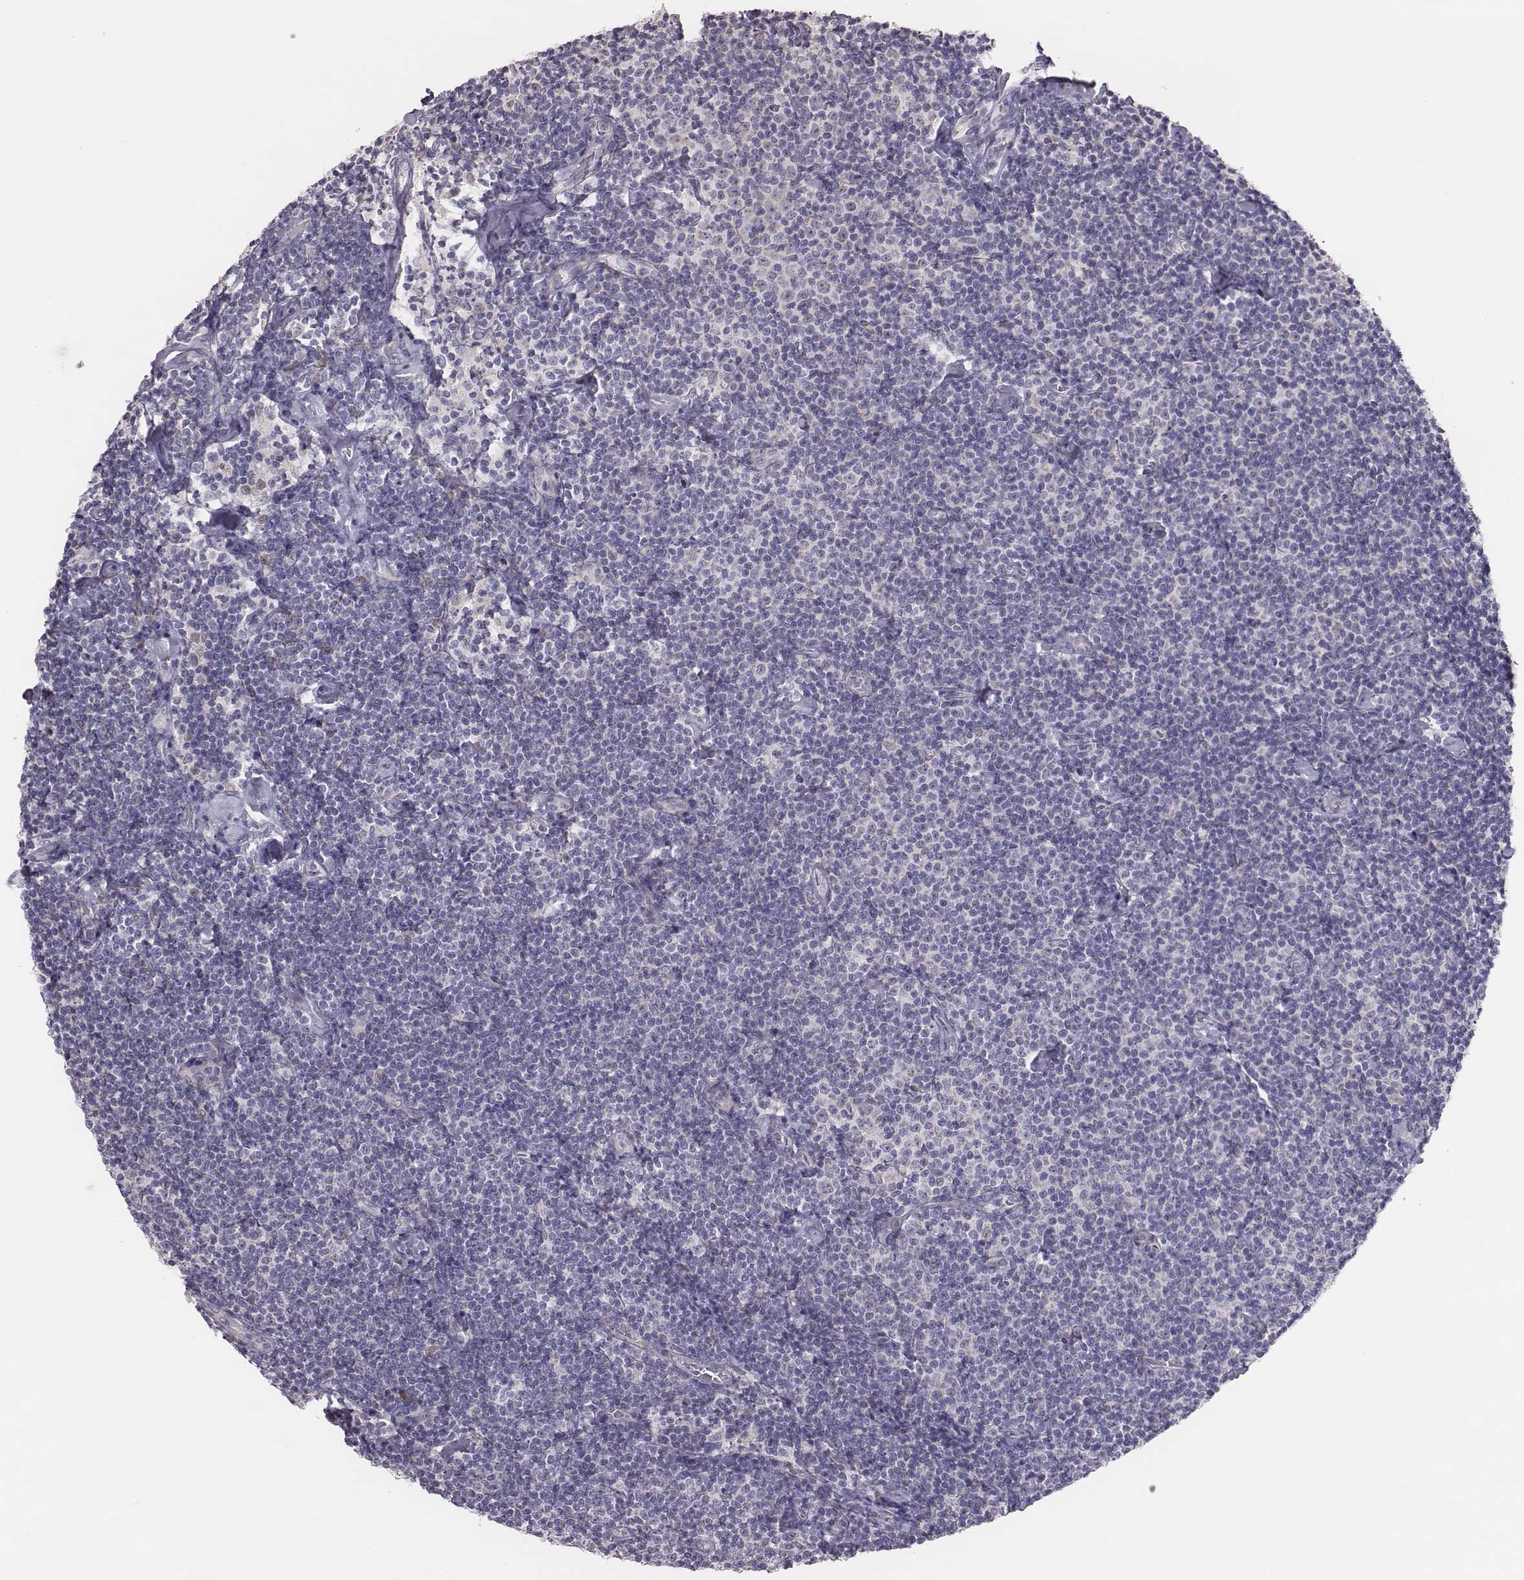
{"staining": {"intensity": "negative", "quantity": "none", "location": "none"}, "tissue": "lymphoma", "cell_type": "Tumor cells", "image_type": "cancer", "snomed": [{"axis": "morphology", "description": "Malignant lymphoma, non-Hodgkin's type, Low grade"}, {"axis": "topography", "description": "Lymph node"}], "caption": "Immunohistochemistry (IHC) micrograph of malignant lymphoma, non-Hodgkin's type (low-grade) stained for a protein (brown), which reveals no positivity in tumor cells.", "gene": "SCML2", "patient": {"sex": "male", "age": 81}}